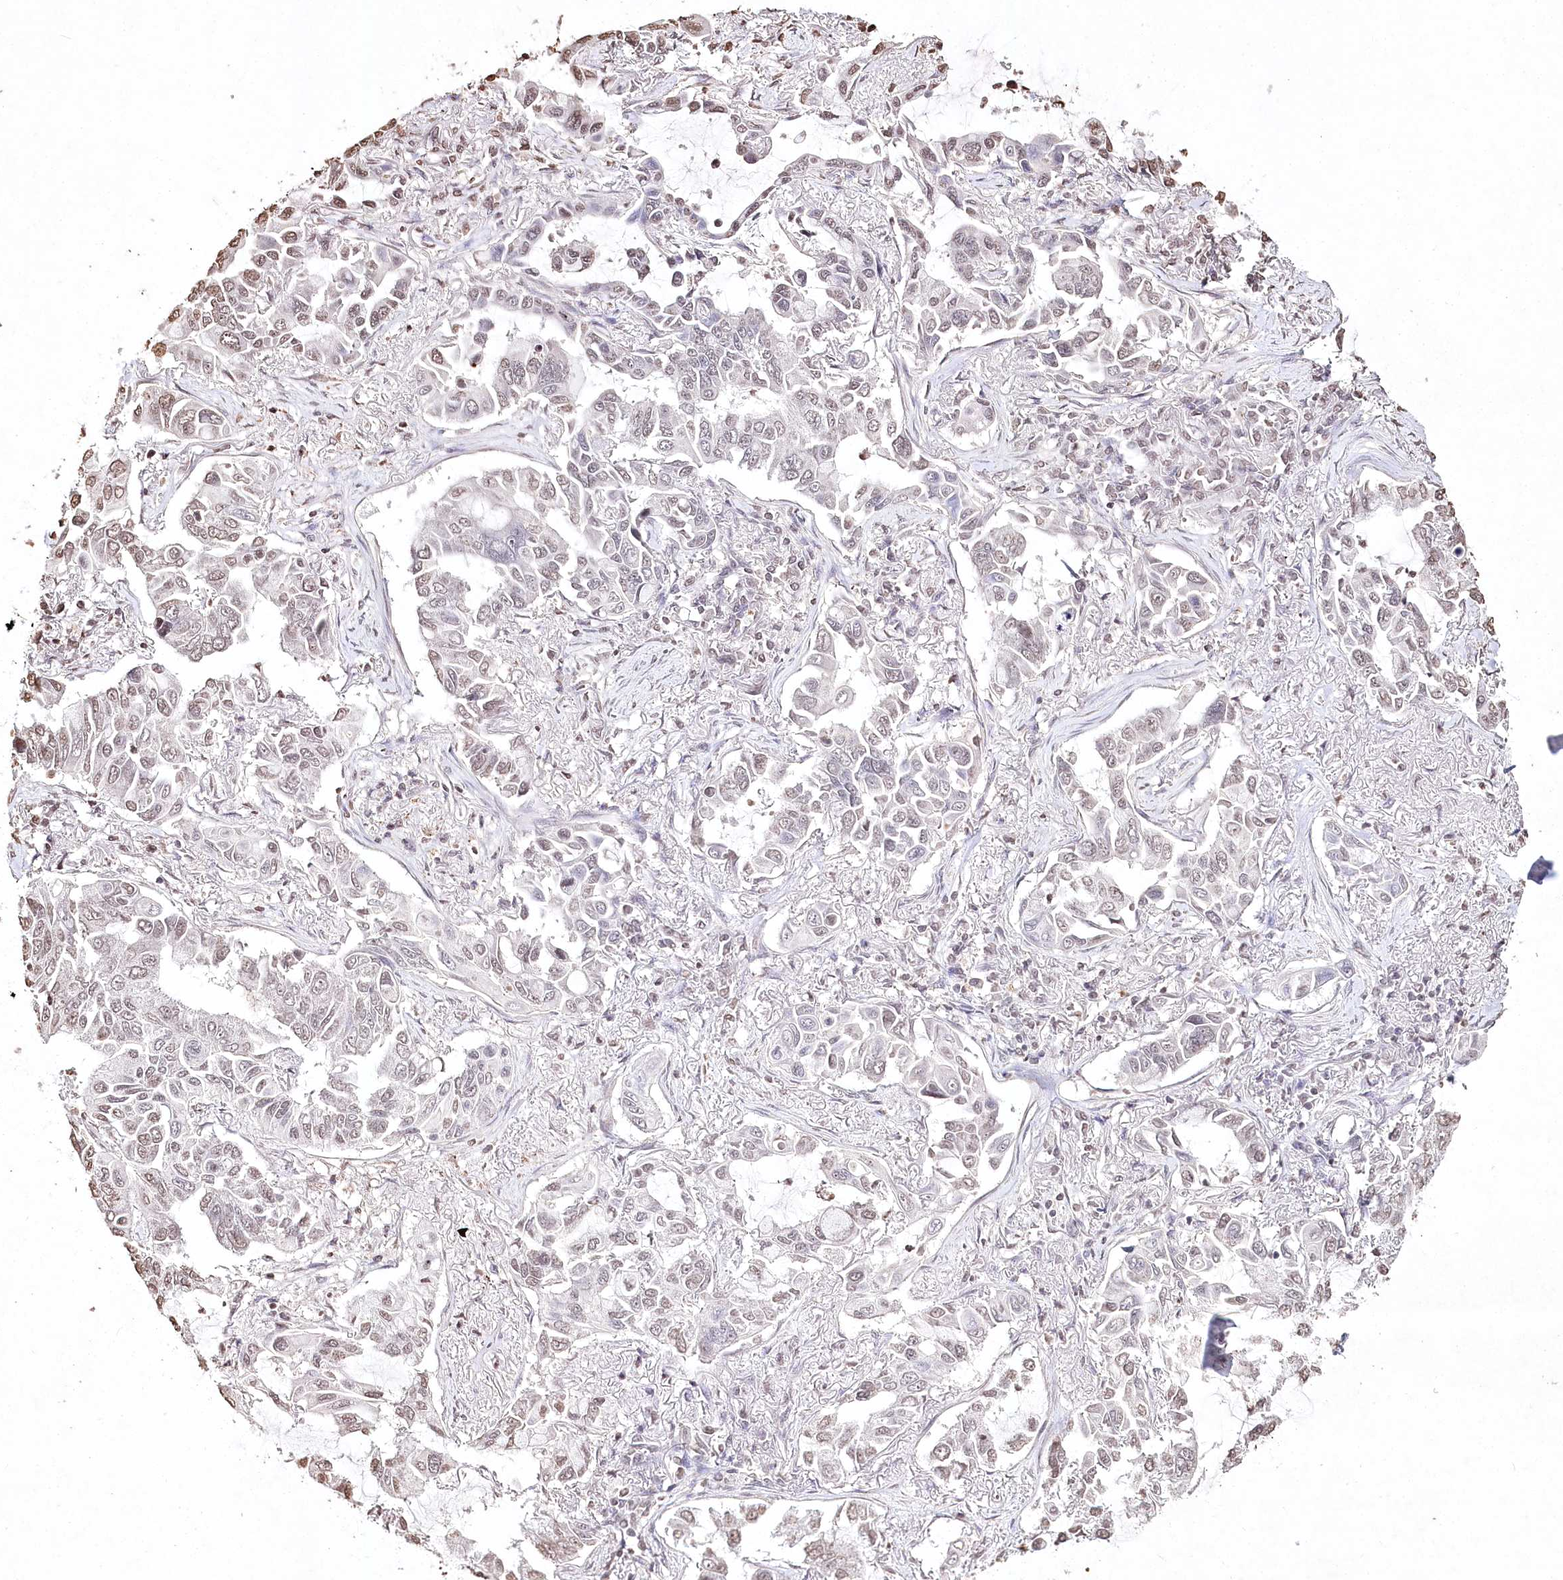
{"staining": {"intensity": "negative", "quantity": "none", "location": "none"}, "tissue": "lung cancer", "cell_type": "Tumor cells", "image_type": "cancer", "snomed": [{"axis": "morphology", "description": "Adenocarcinoma, NOS"}, {"axis": "topography", "description": "Lung"}], "caption": "A histopathology image of human lung cancer is negative for staining in tumor cells. (Brightfield microscopy of DAB IHC at high magnification).", "gene": "DMXL1", "patient": {"sex": "male", "age": 64}}